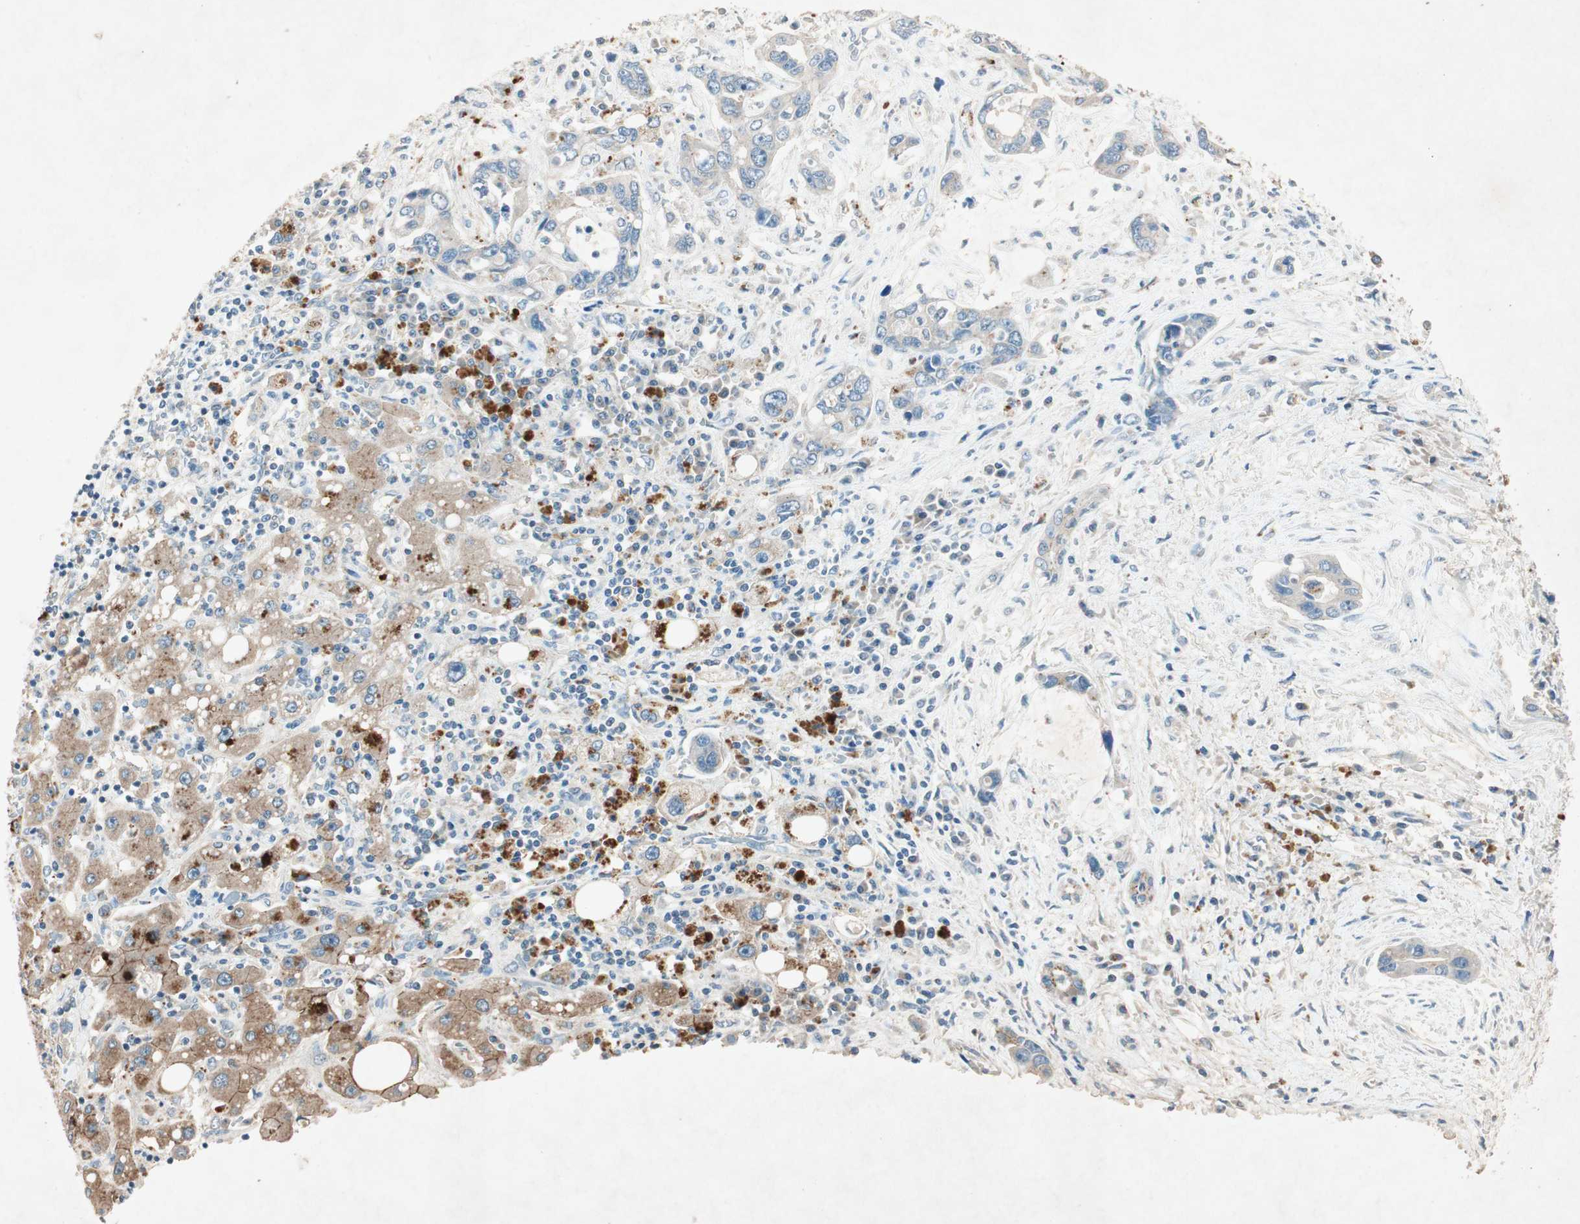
{"staining": {"intensity": "weak", "quantity": "<25%", "location": "cytoplasmic/membranous"}, "tissue": "liver cancer", "cell_type": "Tumor cells", "image_type": "cancer", "snomed": [{"axis": "morphology", "description": "Cholangiocarcinoma"}, {"axis": "topography", "description": "Liver"}], "caption": "DAB (3,3'-diaminobenzidine) immunohistochemical staining of liver cancer (cholangiocarcinoma) shows no significant staining in tumor cells.", "gene": "NKAIN1", "patient": {"sex": "female", "age": 65}}